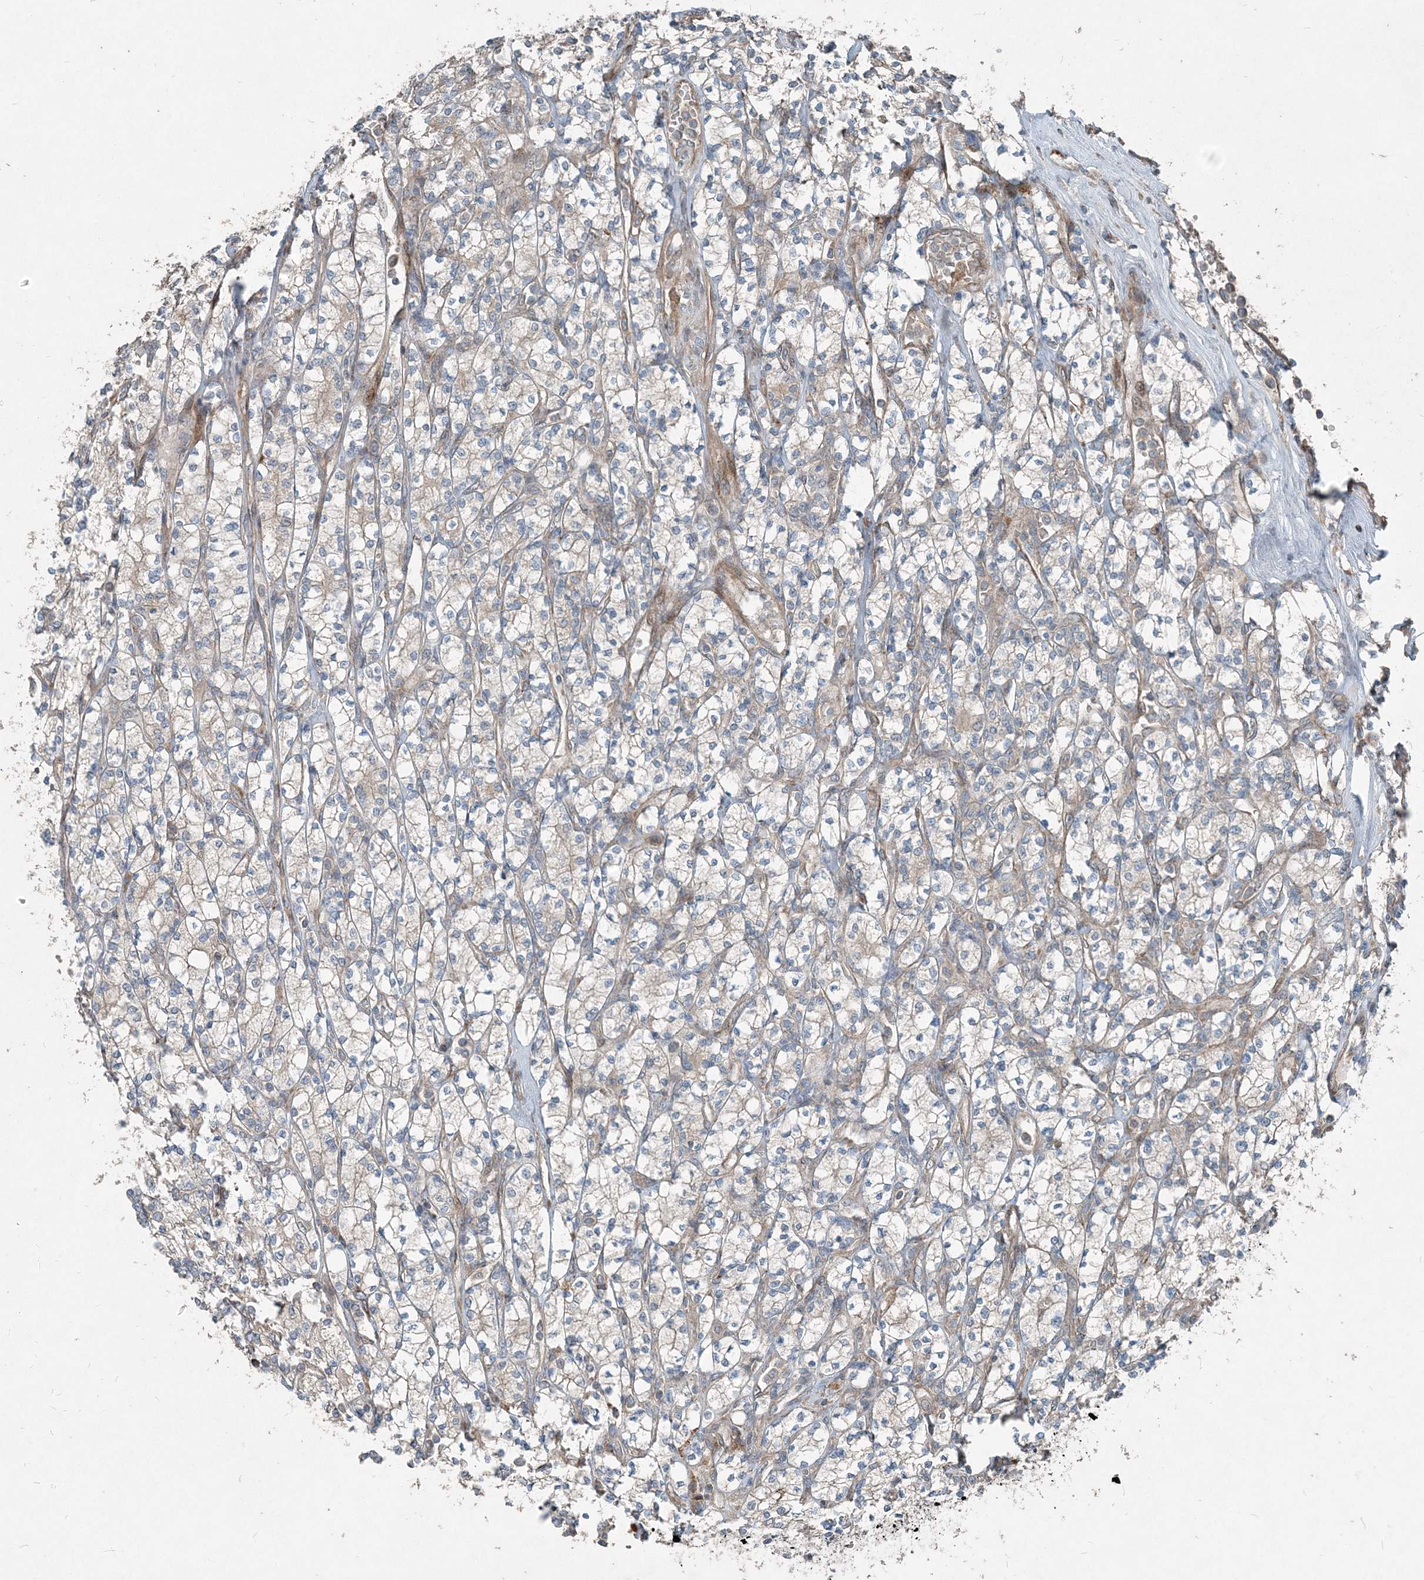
{"staining": {"intensity": "negative", "quantity": "none", "location": "none"}, "tissue": "renal cancer", "cell_type": "Tumor cells", "image_type": "cancer", "snomed": [{"axis": "morphology", "description": "Adenocarcinoma, NOS"}, {"axis": "topography", "description": "Kidney"}], "caption": "An image of human renal cancer is negative for staining in tumor cells.", "gene": "INTU", "patient": {"sex": "male", "age": 77}}